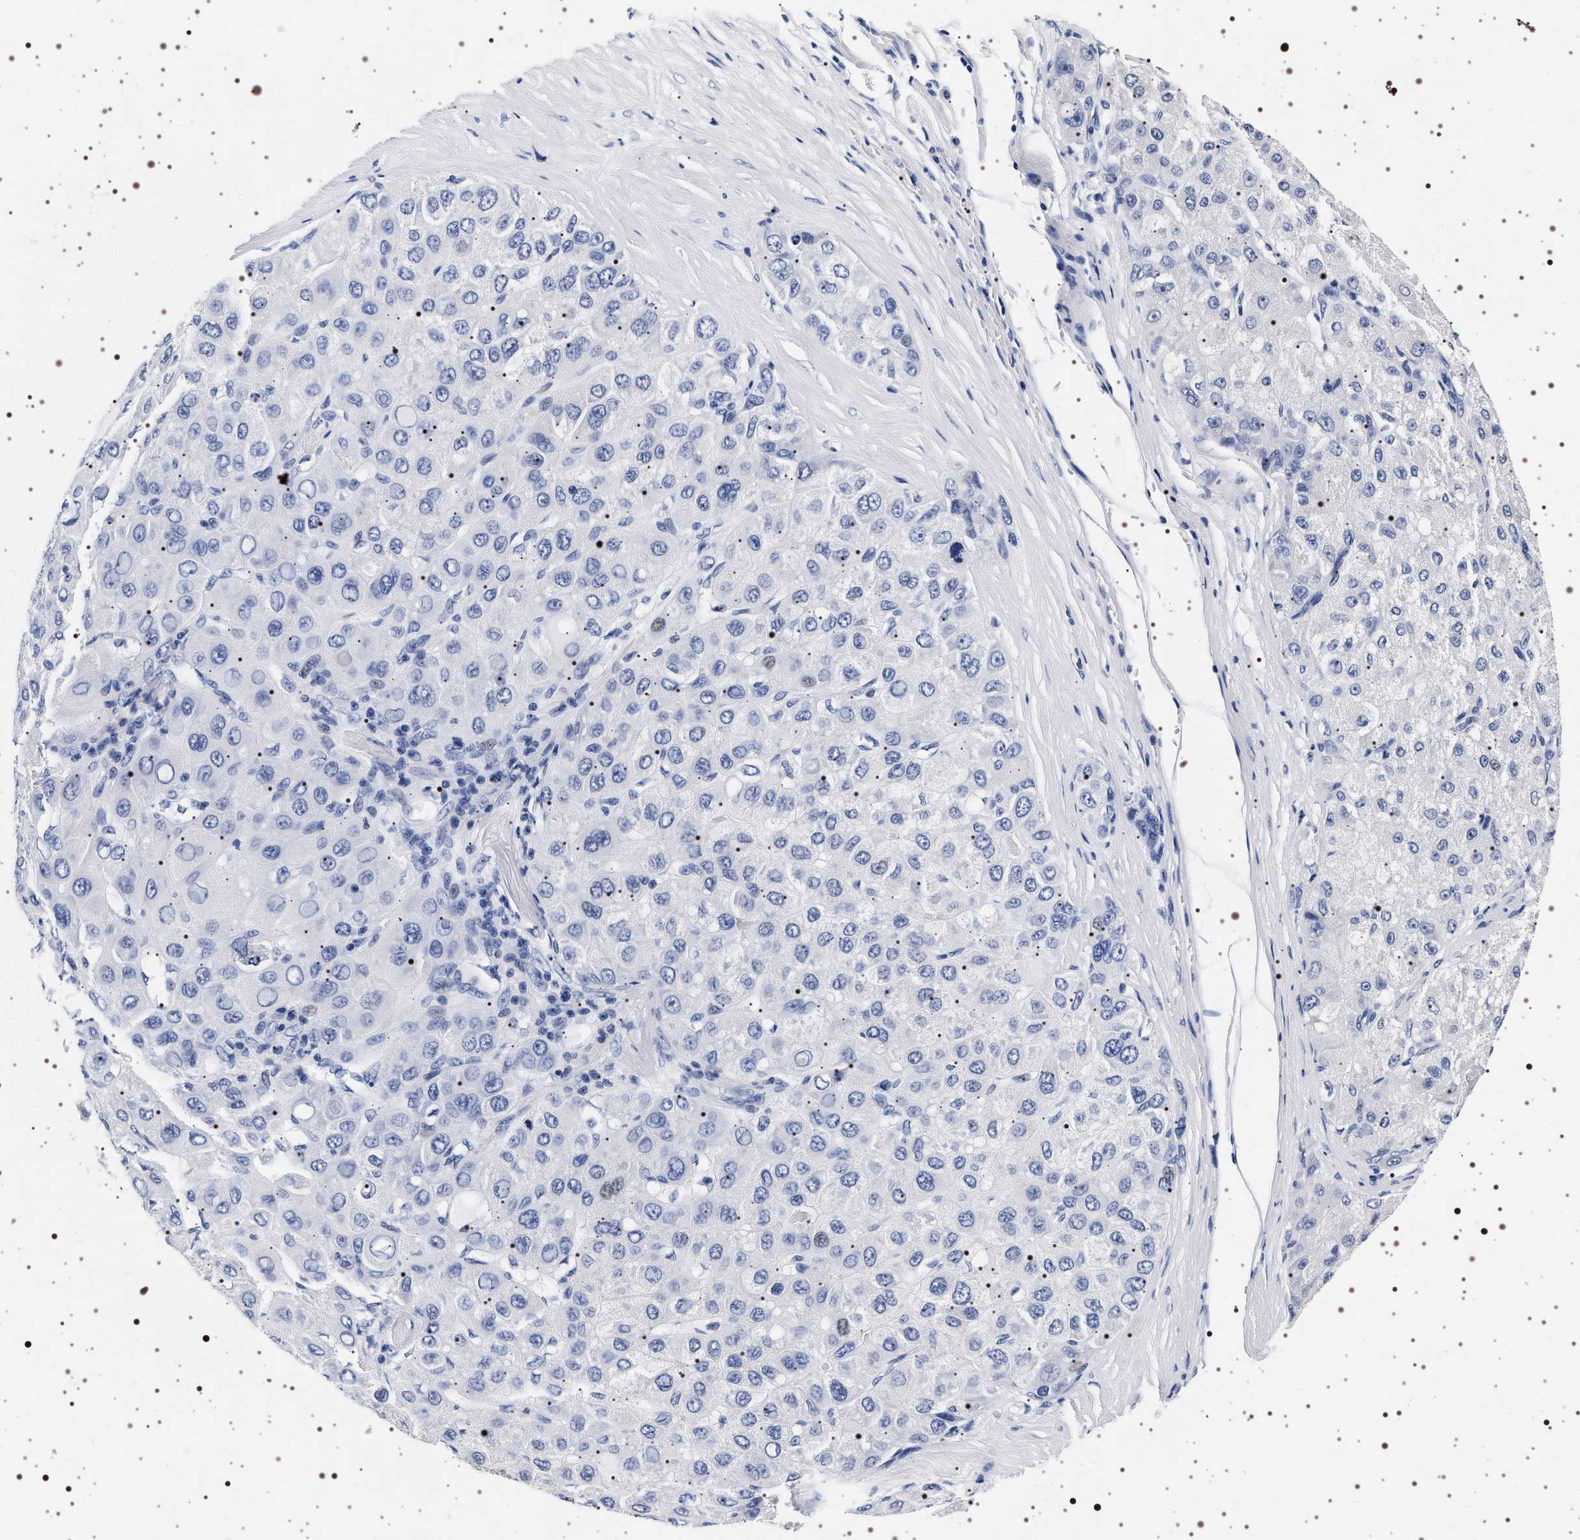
{"staining": {"intensity": "negative", "quantity": "none", "location": "none"}, "tissue": "liver cancer", "cell_type": "Tumor cells", "image_type": "cancer", "snomed": [{"axis": "morphology", "description": "Carcinoma, Hepatocellular, NOS"}, {"axis": "topography", "description": "Liver"}], "caption": "High magnification brightfield microscopy of hepatocellular carcinoma (liver) stained with DAB (3,3'-diaminobenzidine) (brown) and counterstained with hematoxylin (blue): tumor cells show no significant positivity.", "gene": "SYN1", "patient": {"sex": "male", "age": 80}}